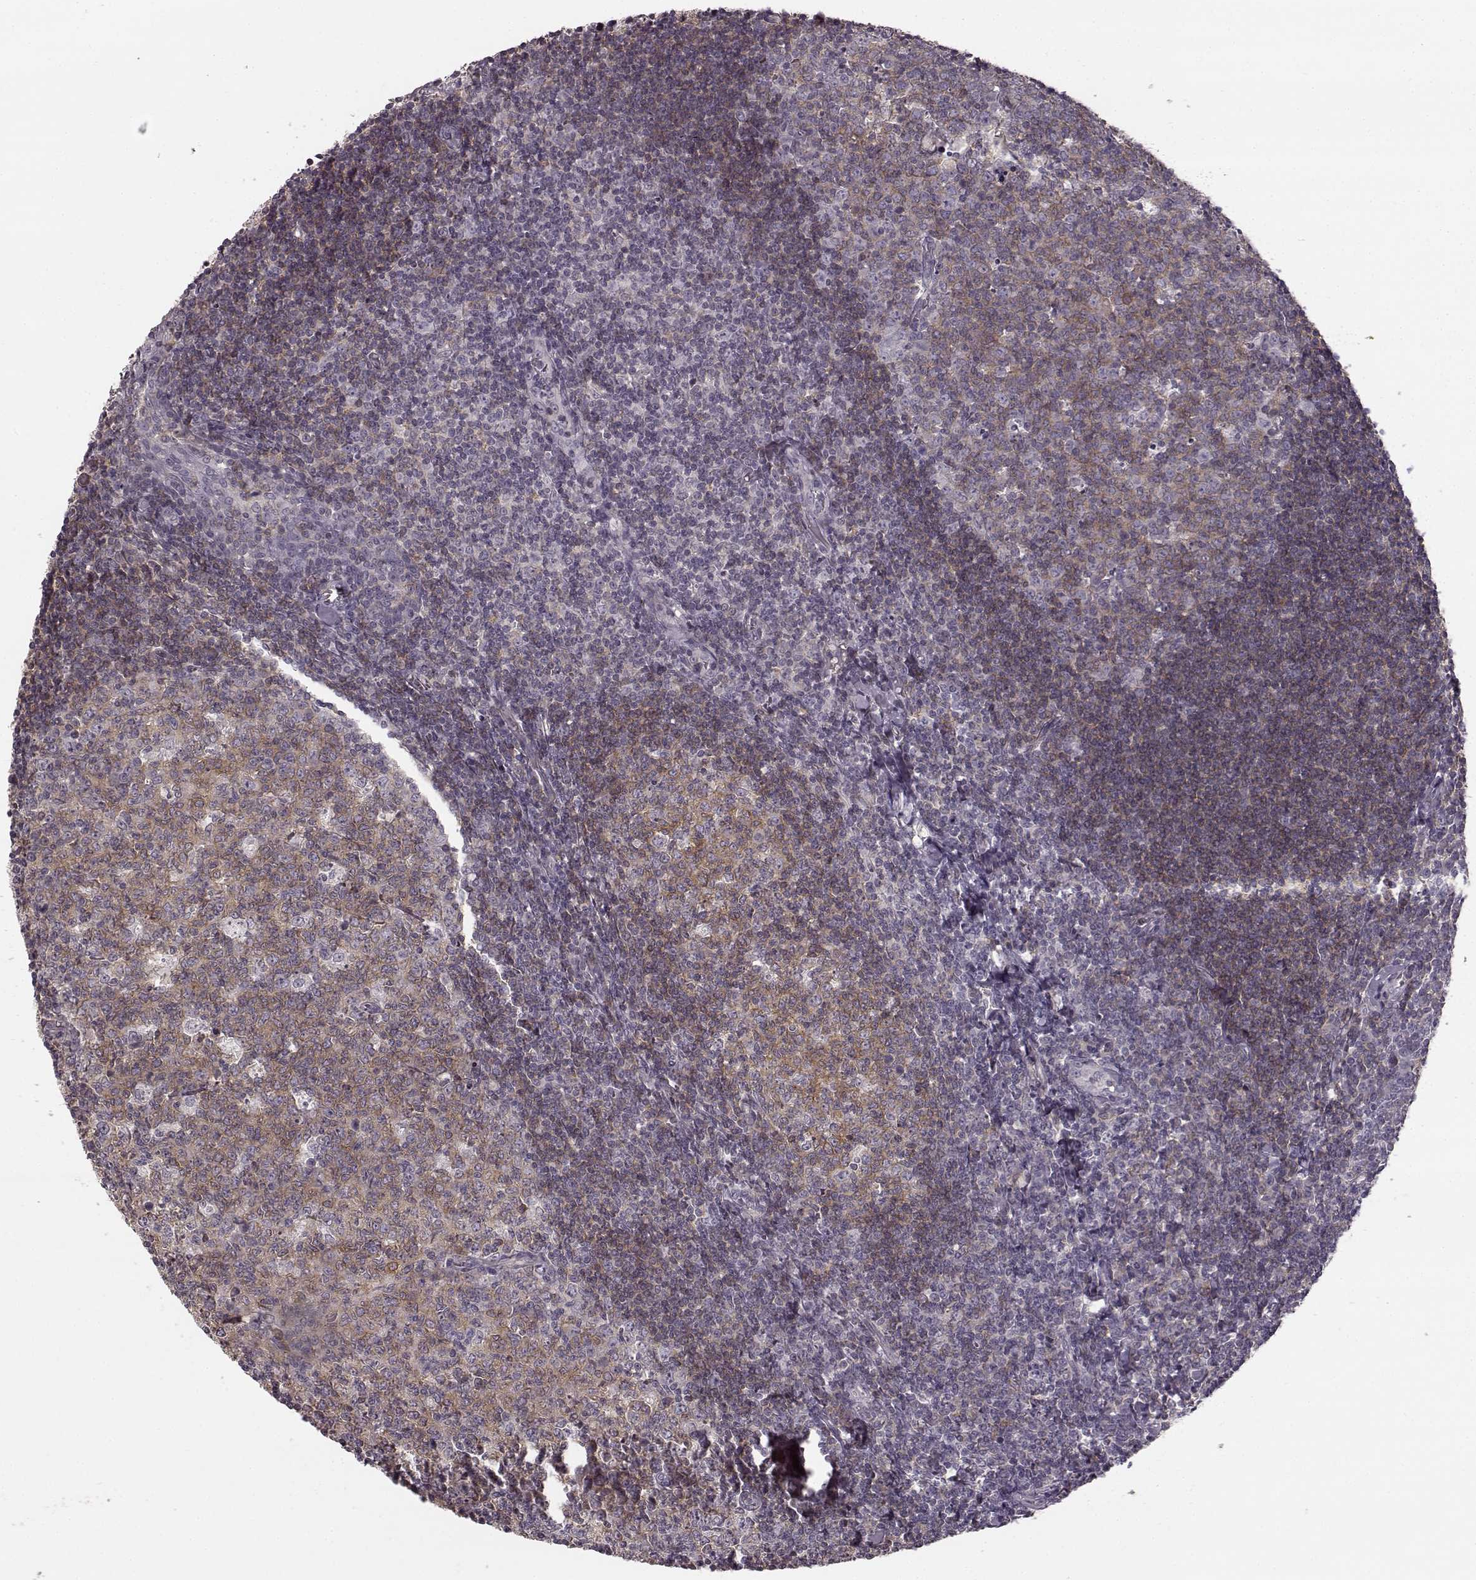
{"staining": {"intensity": "weak", "quantity": ">75%", "location": "cytoplasmic/membranous"}, "tissue": "tonsil", "cell_type": "Germinal center cells", "image_type": "normal", "snomed": [{"axis": "morphology", "description": "Normal tissue, NOS"}, {"axis": "topography", "description": "Tonsil"}], "caption": "Tonsil stained with a brown dye displays weak cytoplasmic/membranous positive positivity in approximately >75% of germinal center cells.", "gene": "PRKCE", "patient": {"sex": "female", "age": 12}}